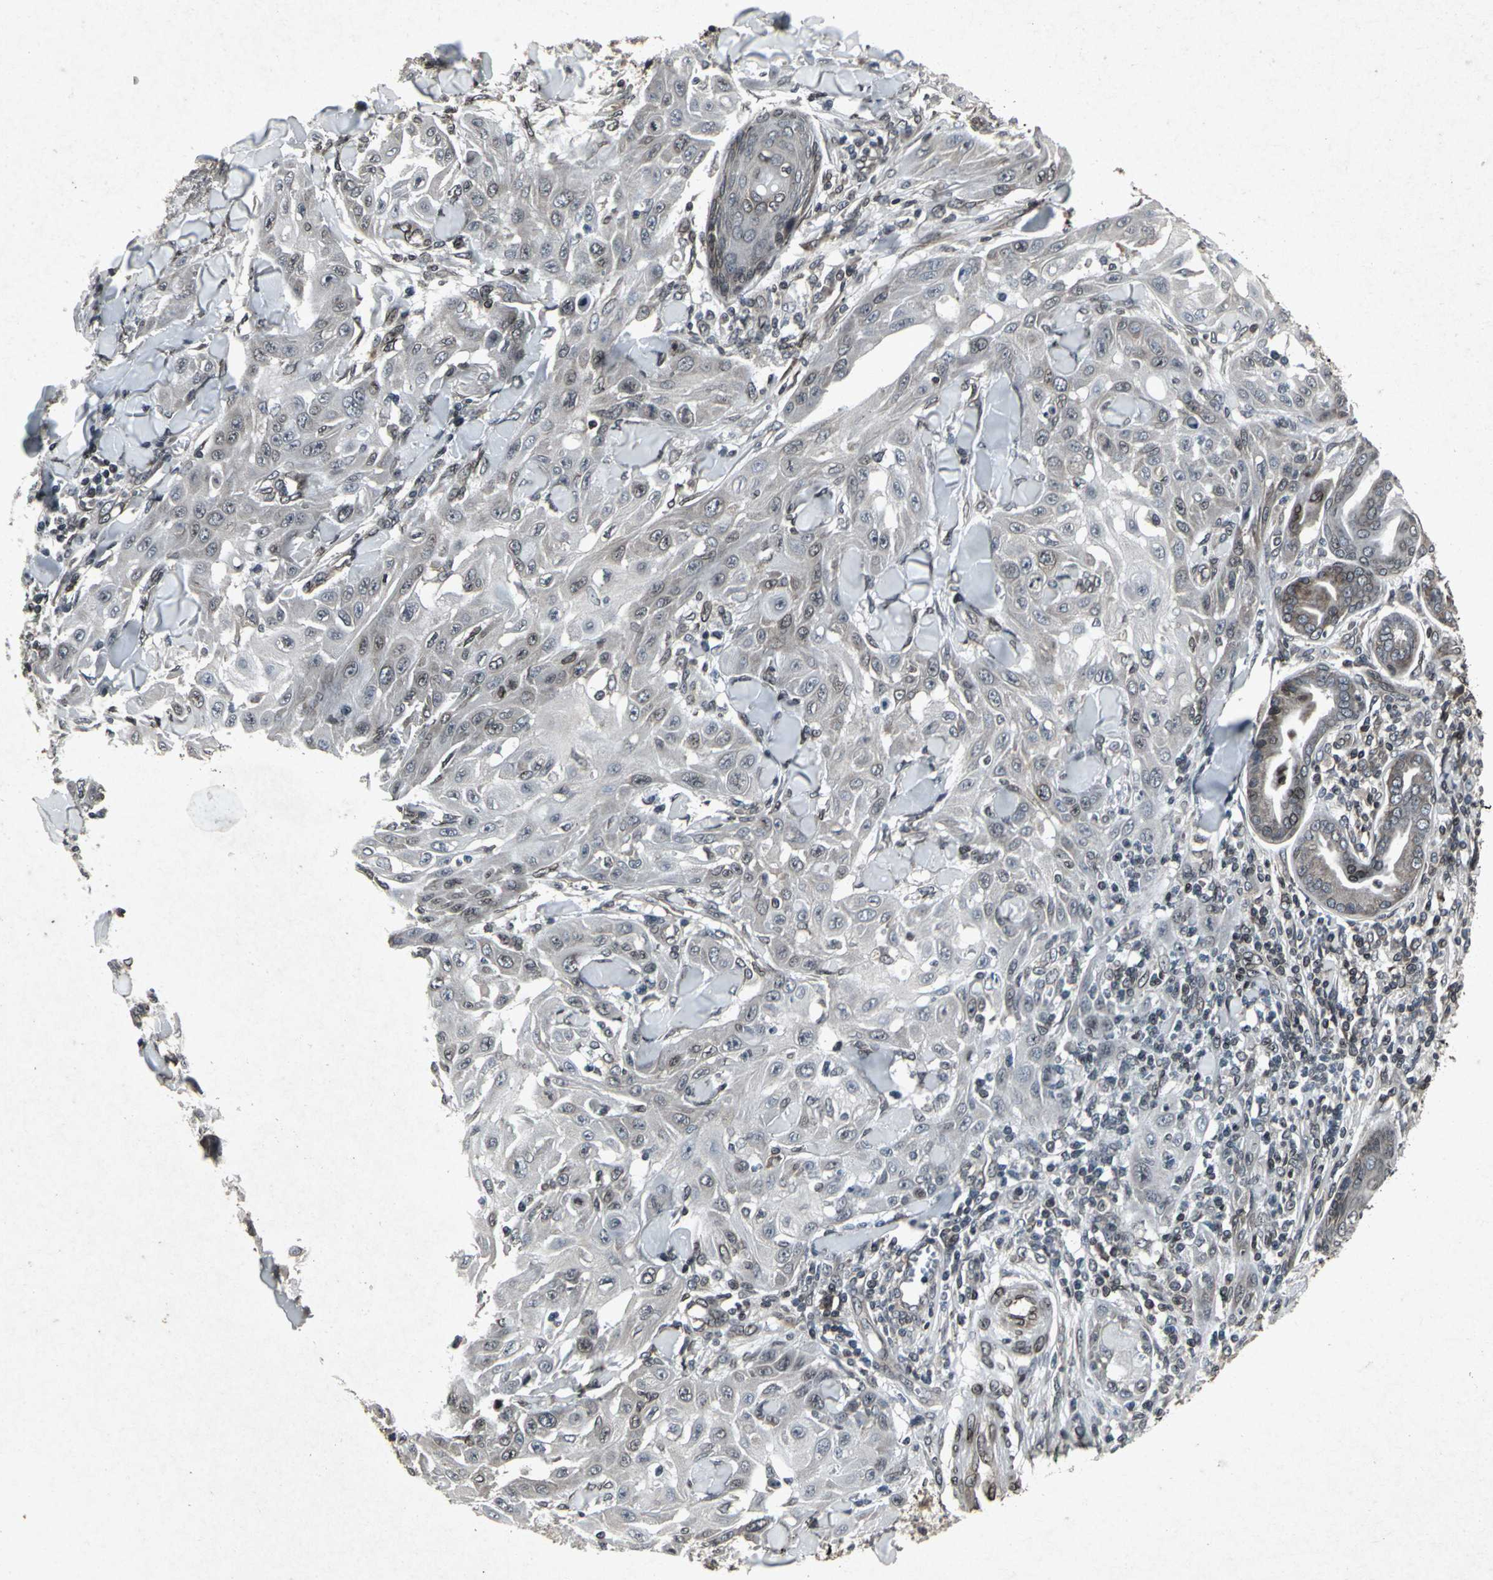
{"staining": {"intensity": "weak", "quantity": "<25%", "location": "nuclear"}, "tissue": "skin cancer", "cell_type": "Tumor cells", "image_type": "cancer", "snomed": [{"axis": "morphology", "description": "Squamous cell carcinoma, NOS"}, {"axis": "topography", "description": "Skin"}], "caption": "An immunohistochemistry (IHC) histopathology image of skin squamous cell carcinoma is shown. There is no staining in tumor cells of skin squamous cell carcinoma.", "gene": "SH2B3", "patient": {"sex": "male", "age": 24}}